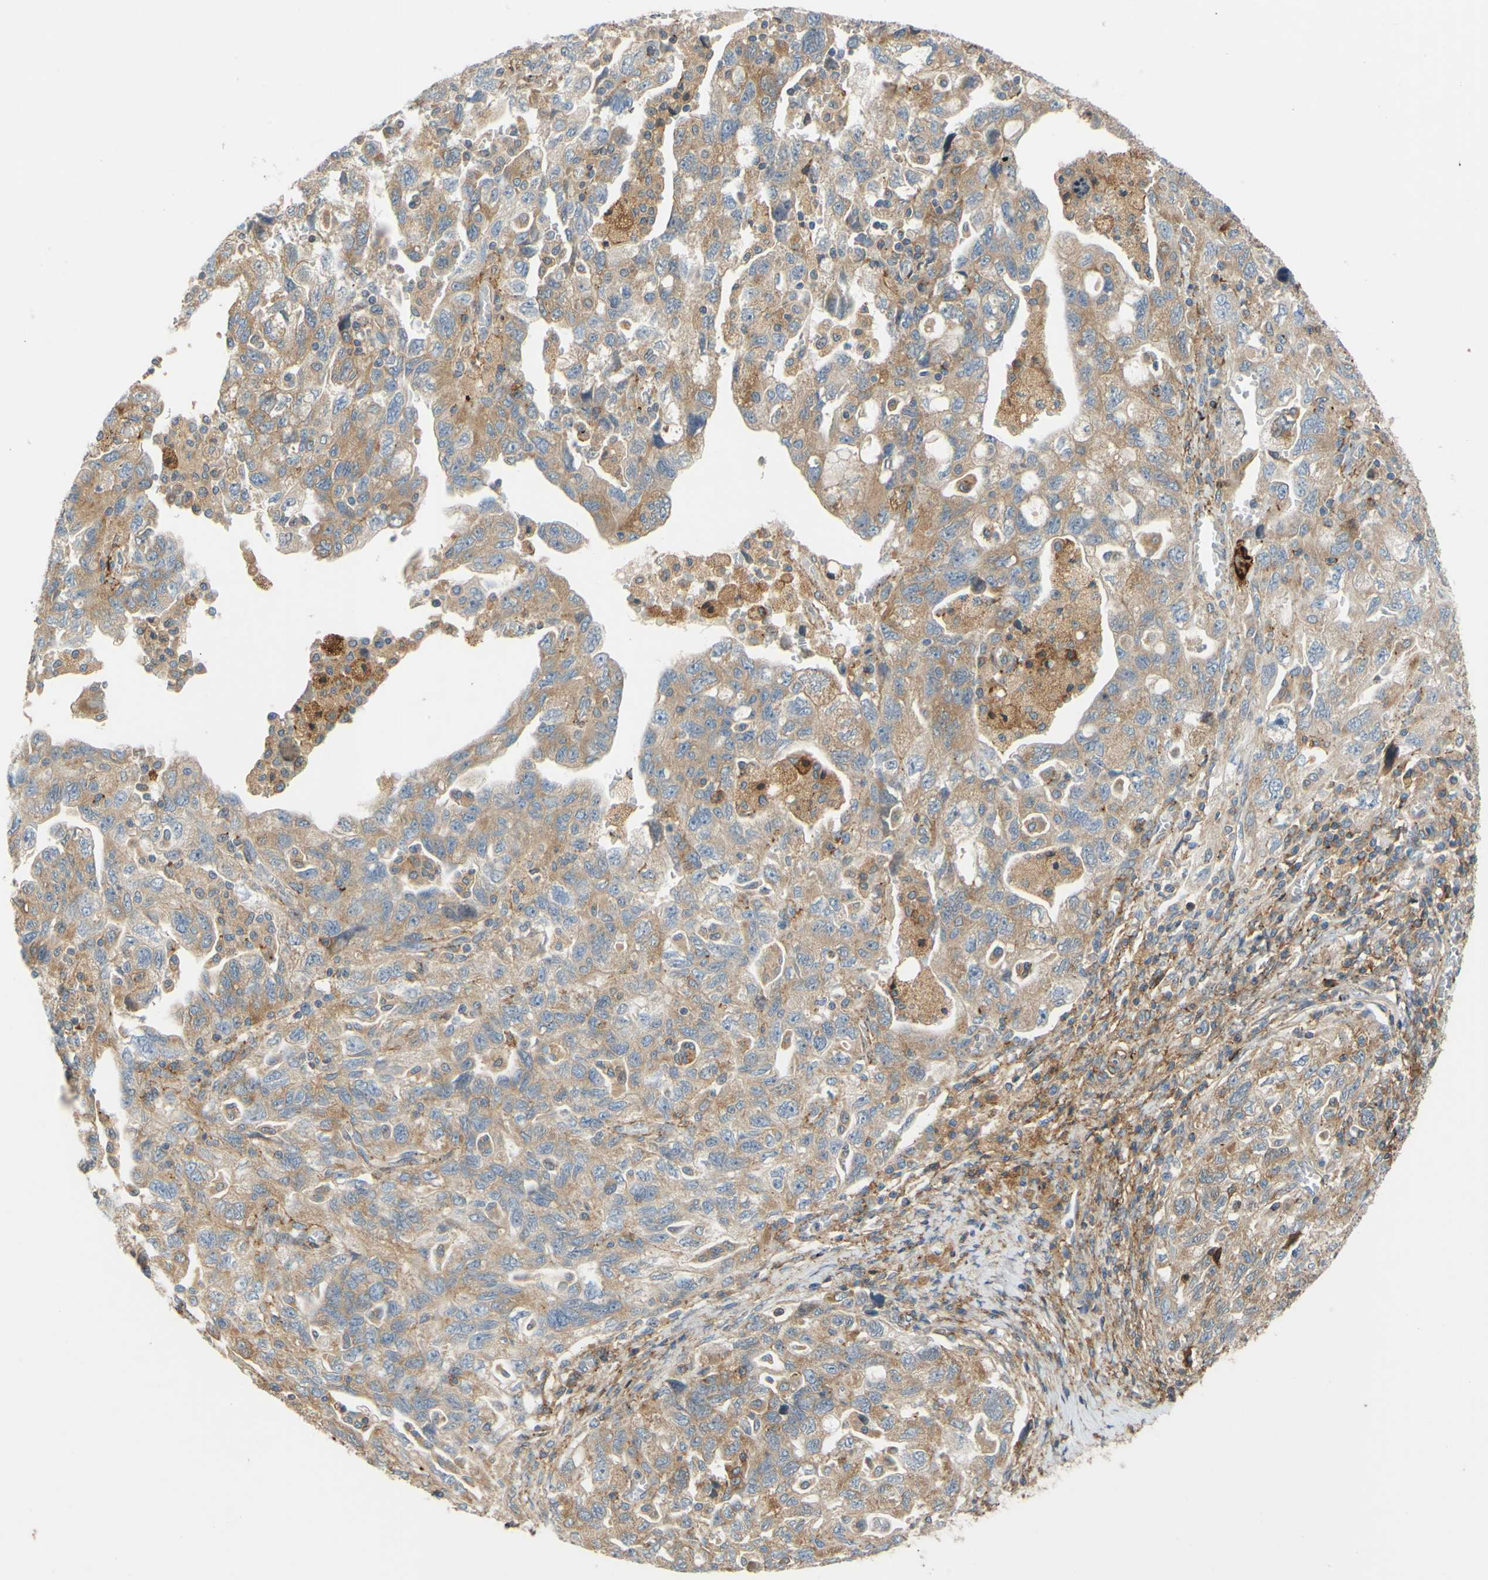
{"staining": {"intensity": "weak", "quantity": ">75%", "location": "cytoplasmic/membranous"}, "tissue": "ovarian cancer", "cell_type": "Tumor cells", "image_type": "cancer", "snomed": [{"axis": "morphology", "description": "Carcinoma, NOS"}, {"axis": "morphology", "description": "Cystadenocarcinoma, serous, NOS"}, {"axis": "topography", "description": "Ovary"}], "caption": "Weak cytoplasmic/membranous protein positivity is seen in approximately >75% of tumor cells in carcinoma (ovarian).", "gene": "POR", "patient": {"sex": "female", "age": 69}}